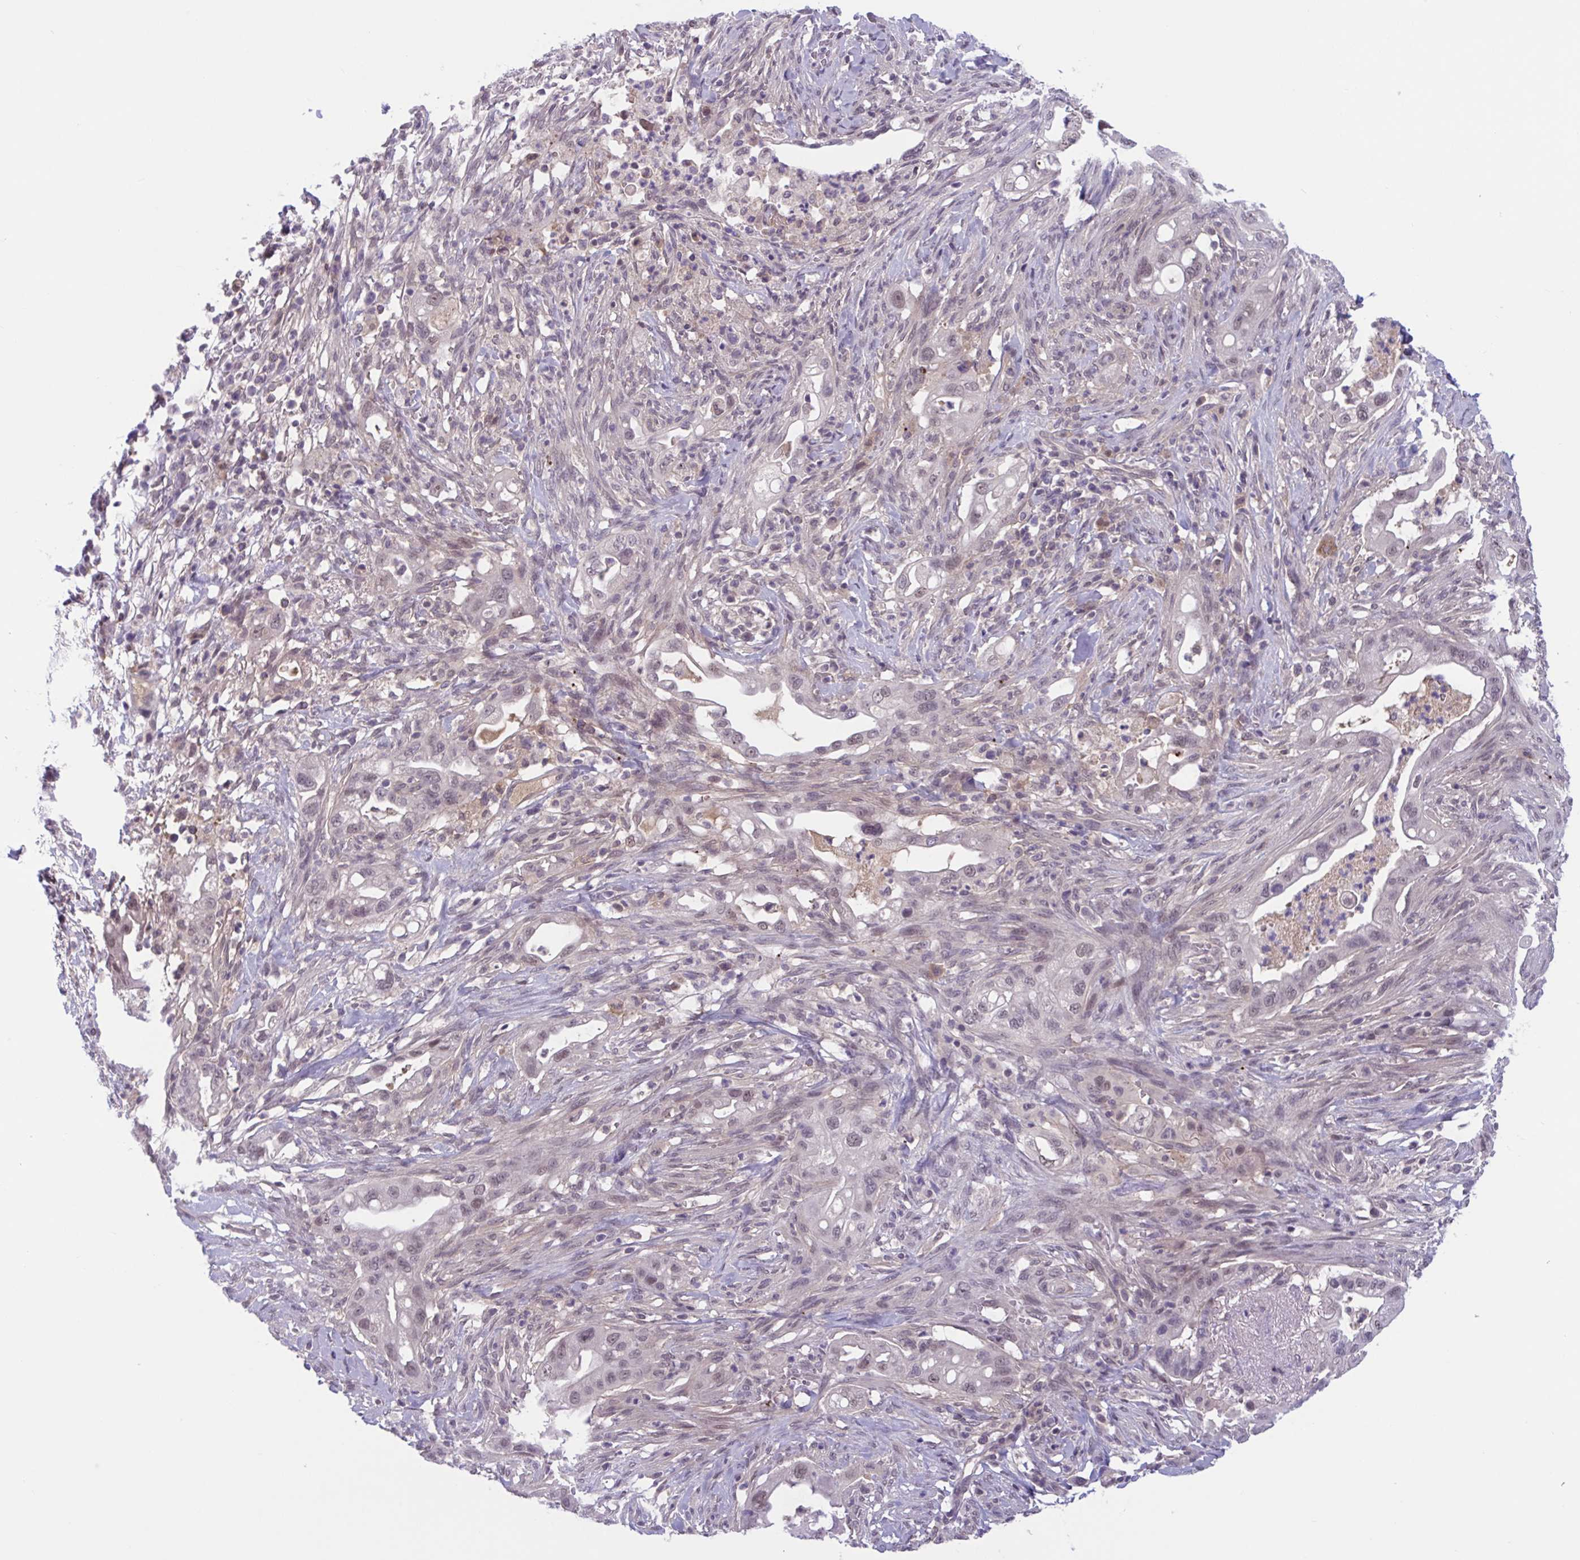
{"staining": {"intensity": "weak", "quantity": "<25%", "location": "nuclear"}, "tissue": "pancreatic cancer", "cell_type": "Tumor cells", "image_type": "cancer", "snomed": [{"axis": "morphology", "description": "Adenocarcinoma, NOS"}, {"axis": "topography", "description": "Pancreas"}], "caption": "Tumor cells are negative for protein expression in human pancreatic cancer.", "gene": "TTC7B", "patient": {"sex": "male", "age": 44}}